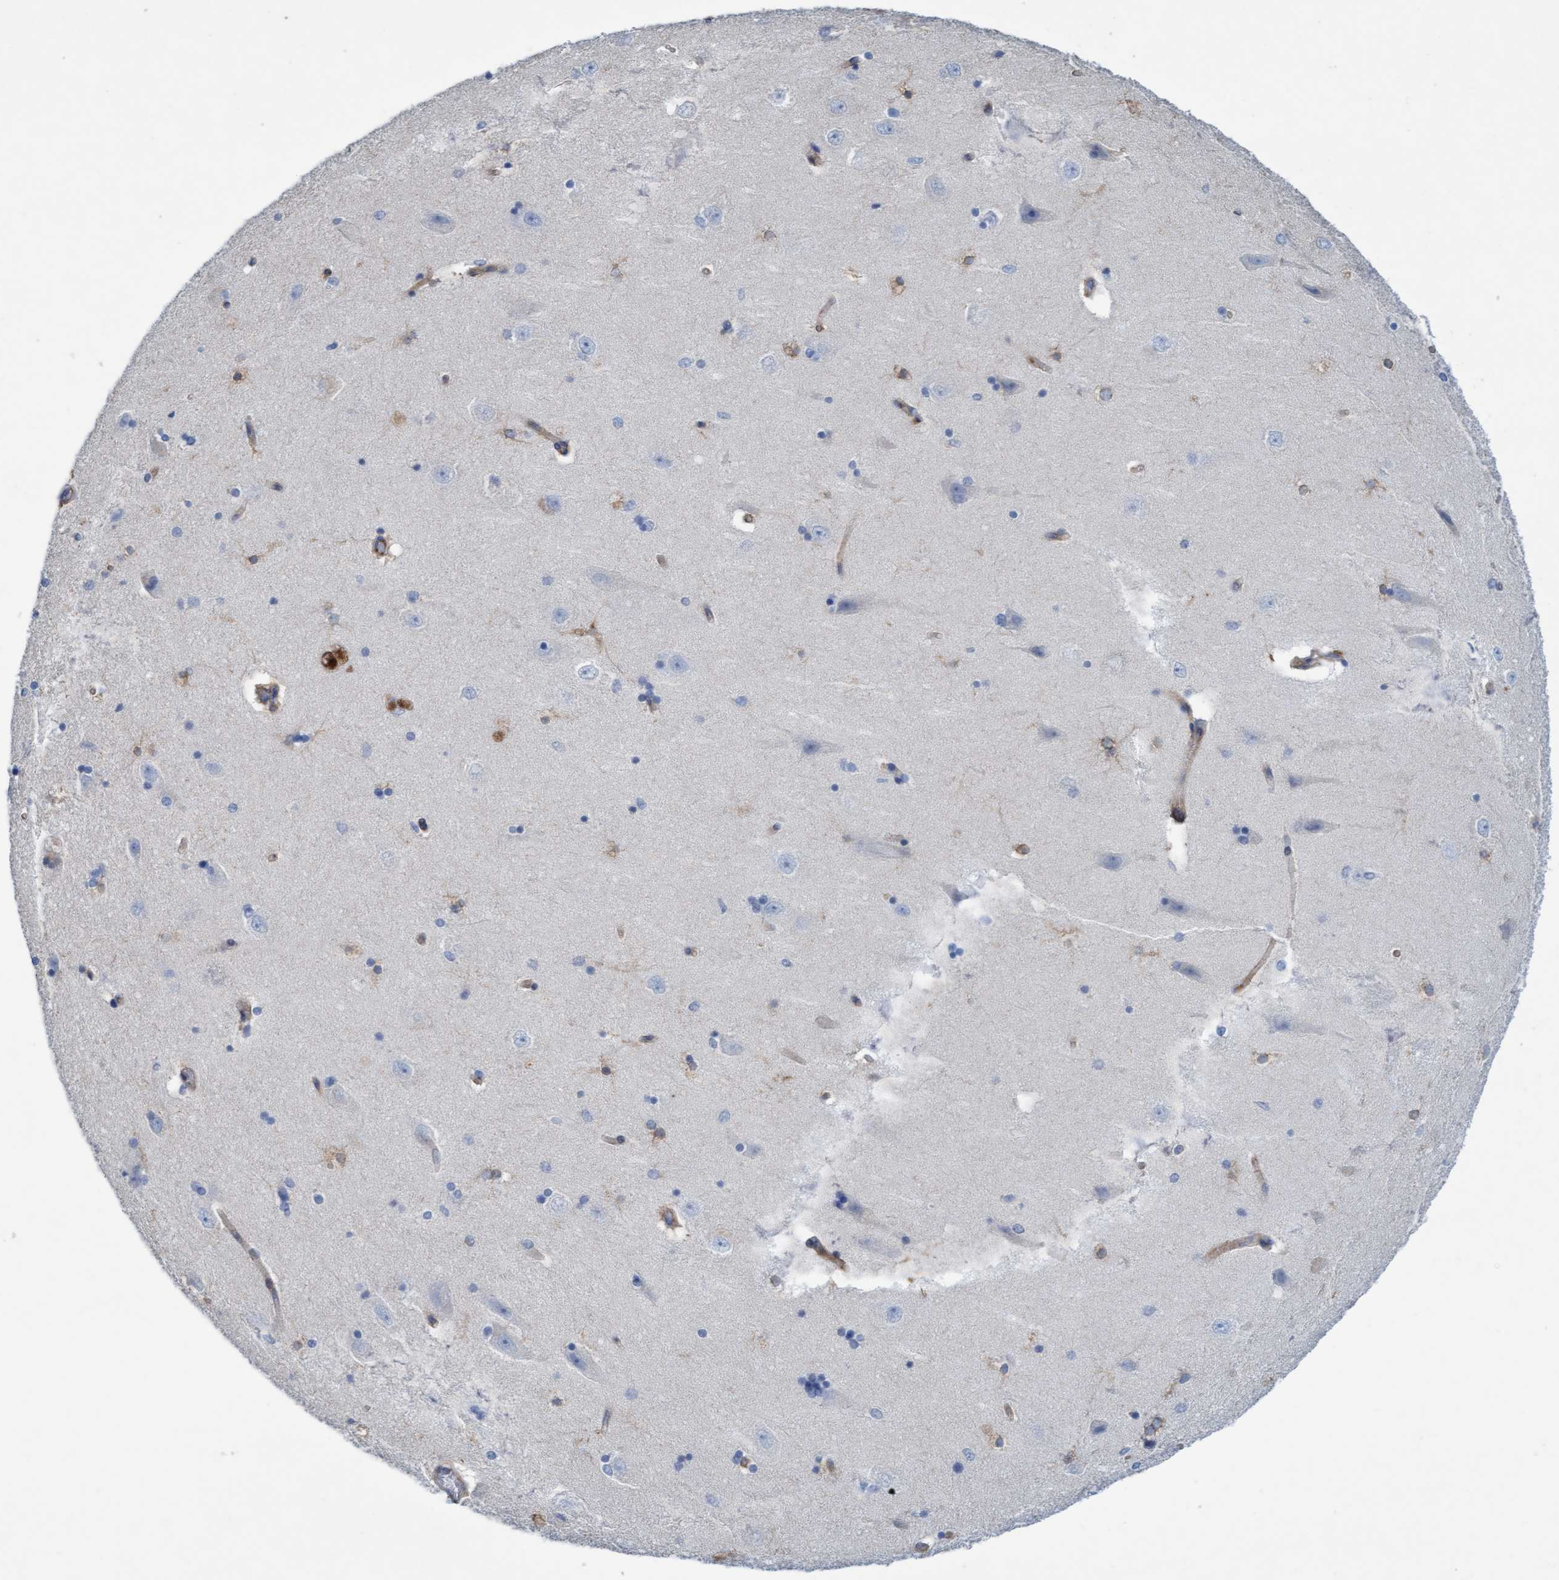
{"staining": {"intensity": "moderate", "quantity": "<25%", "location": "cytoplasmic/membranous"}, "tissue": "hippocampus", "cell_type": "Glial cells", "image_type": "normal", "snomed": [{"axis": "morphology", "description": "Normal tissue, NOS"}, {"axis": "topography", "description": "Hippocampus"}], "caption": "An IHC image of benign tissue is shown. Protein staining in brown labels moderate cytoplasmic/membranous positivity in hippocampus within glial cells. (brown staining indicates protein expression, while blue staining denotes nuclei).", "gene": "SIGIRR", "patient": {"sex": "female", "age": 54}}